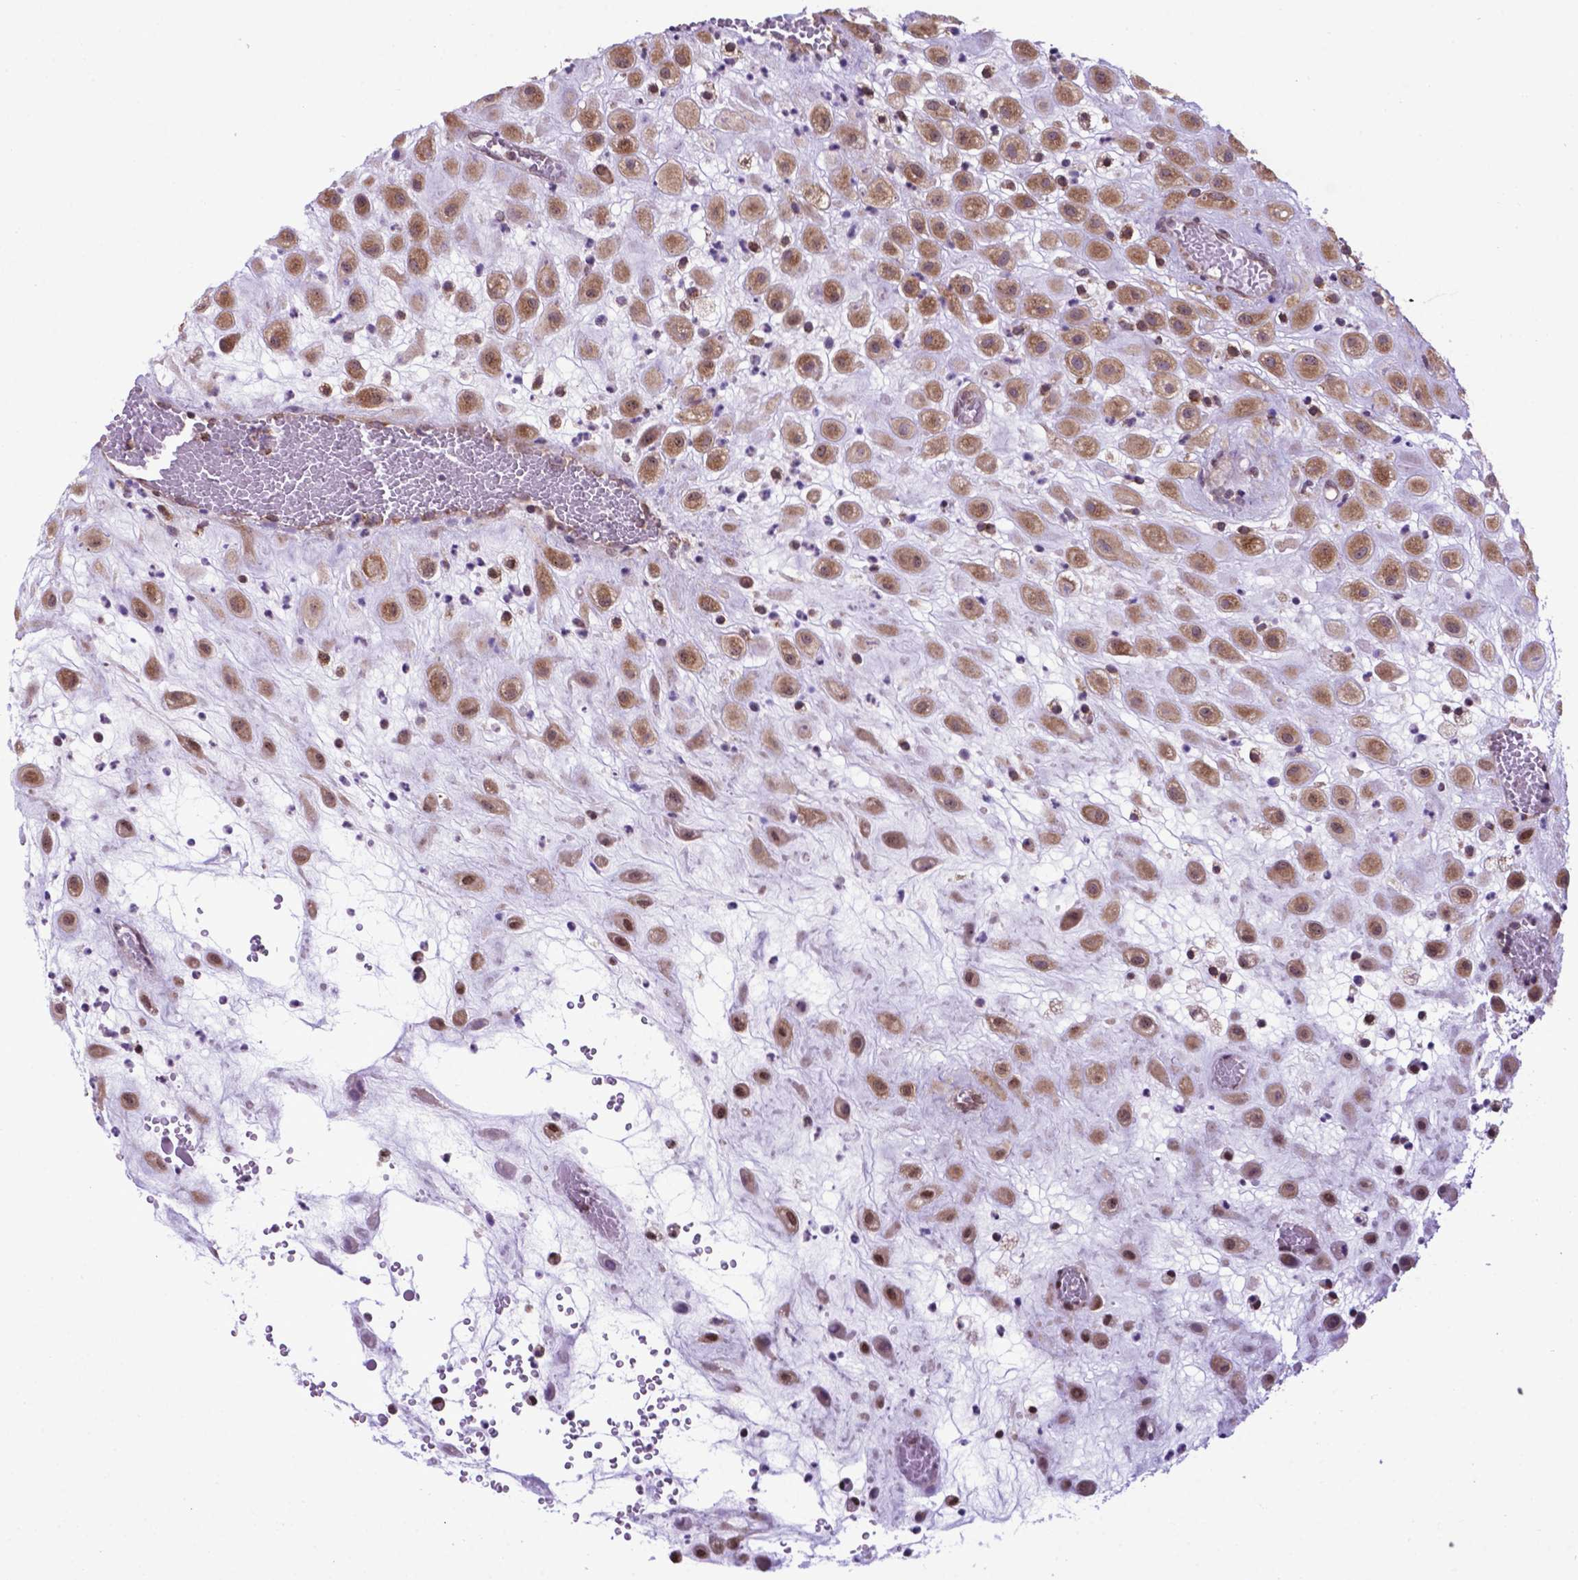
{"staining": {"intensity": "moderate", "quantity": ">75%", "location": "cytoplasmic/membranous,nuclear"}, "tissue": "placenta", "cell_type": "Decidual cells", "image_type": "normal", "snomed": [{"axis": "morphology", "description": "Normal tissue, NOS"}, {"axis": "topography", "description": "Placenta"}], "caption": "A medium amount of moderate cytoplasmic/membranous,nuclear expression is present in approximately >75% of decidual cells in benign placenta.", "gene": "ENSG00000269590", "patient": {"sex": "female", "age": 24}}